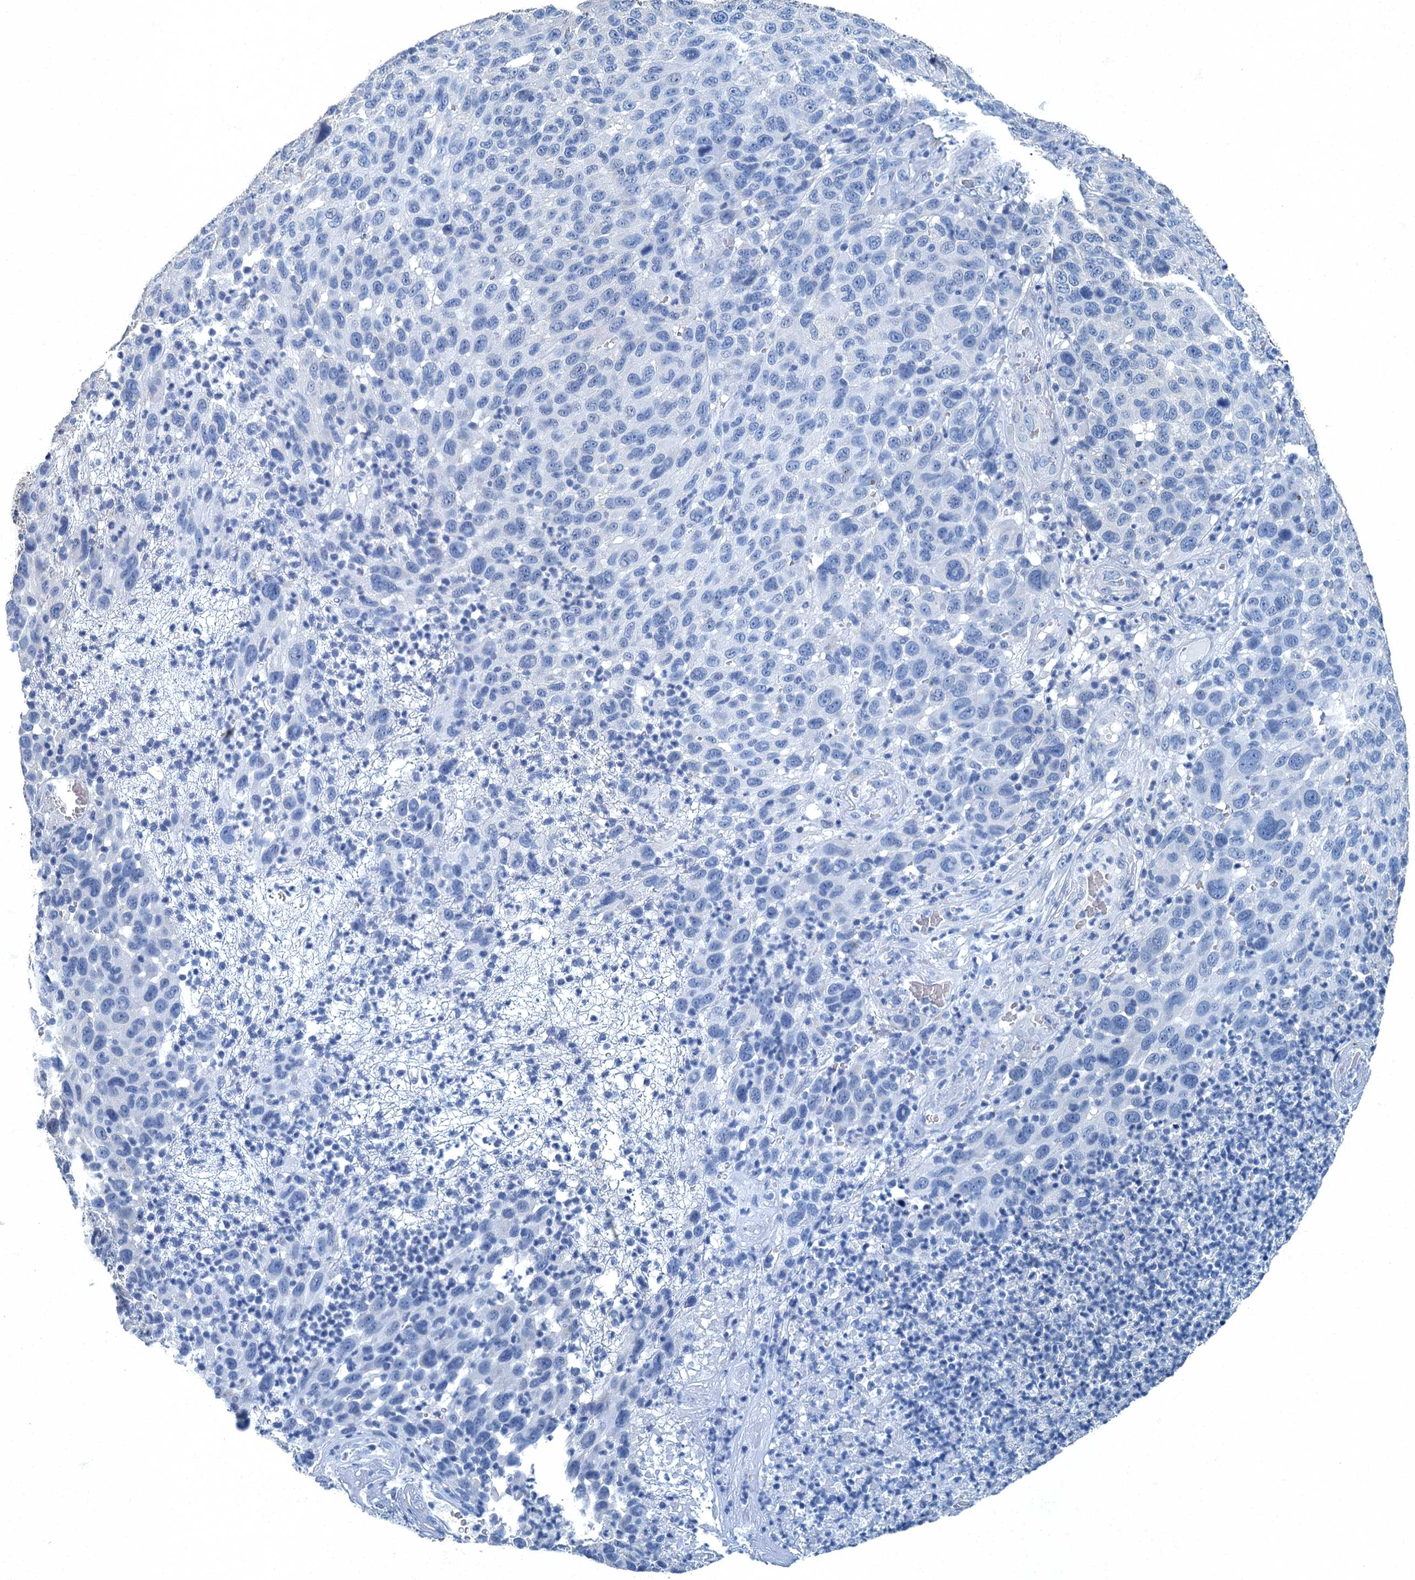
{"staining": {"intensity": "negative", "quantity": "none", "location": "none"}, "tissue": "melanoma", "cell_type": "Tumor cells", "image_type": "cancer", "snomed": [{"axis": "morphology", "description": "Malignant melanoma, NOS"}, {"axis": "topography", "description": "Skin"}], "caption": "The photomicrograph reveals no staining of tumor cells in melanoma. (DAB immunohistochemistry (IHC) visualized using brightfield microscopy, high magnification).", "gene": "GADL1", "patient": {"sex": "male", "age": 49}}